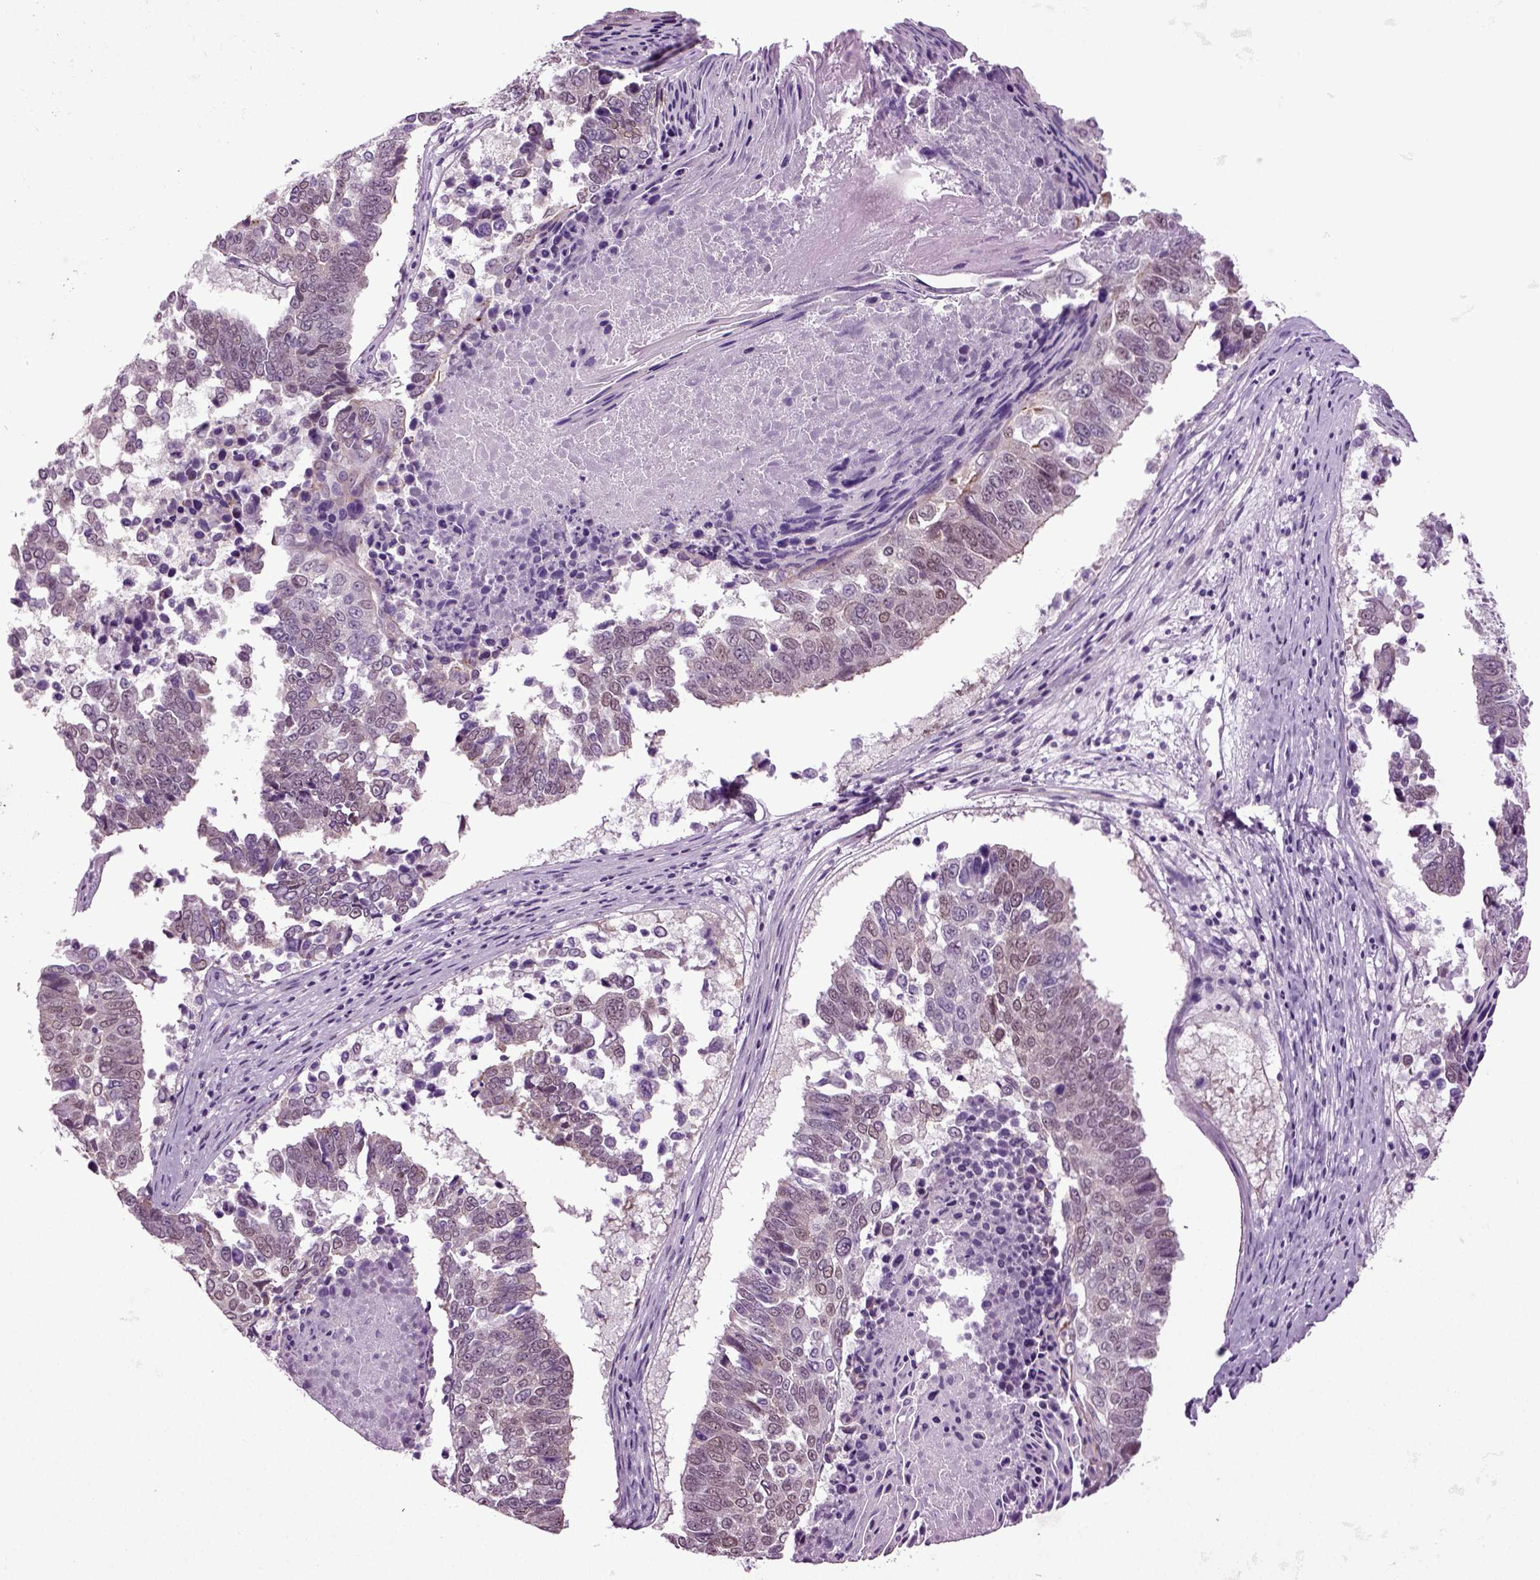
{"staining": {"intensity": "negative", "quantity": "none", "location": "none"}, "tissue": "lung cancer", "cell_type": "Tumor cells", "image_type": "cancer", "snomed": [{"axis": "morphology", "description": "Squamous cell carcinoma, NOS"}, {"axis": "topography", "description": "Lung"}], "caption": "A photomicrograph of lung cancer stained for a protein displays no brown staining in tumor cells.", "gene": "RFX3", "patient": {"sex": "male", "age": 73}}